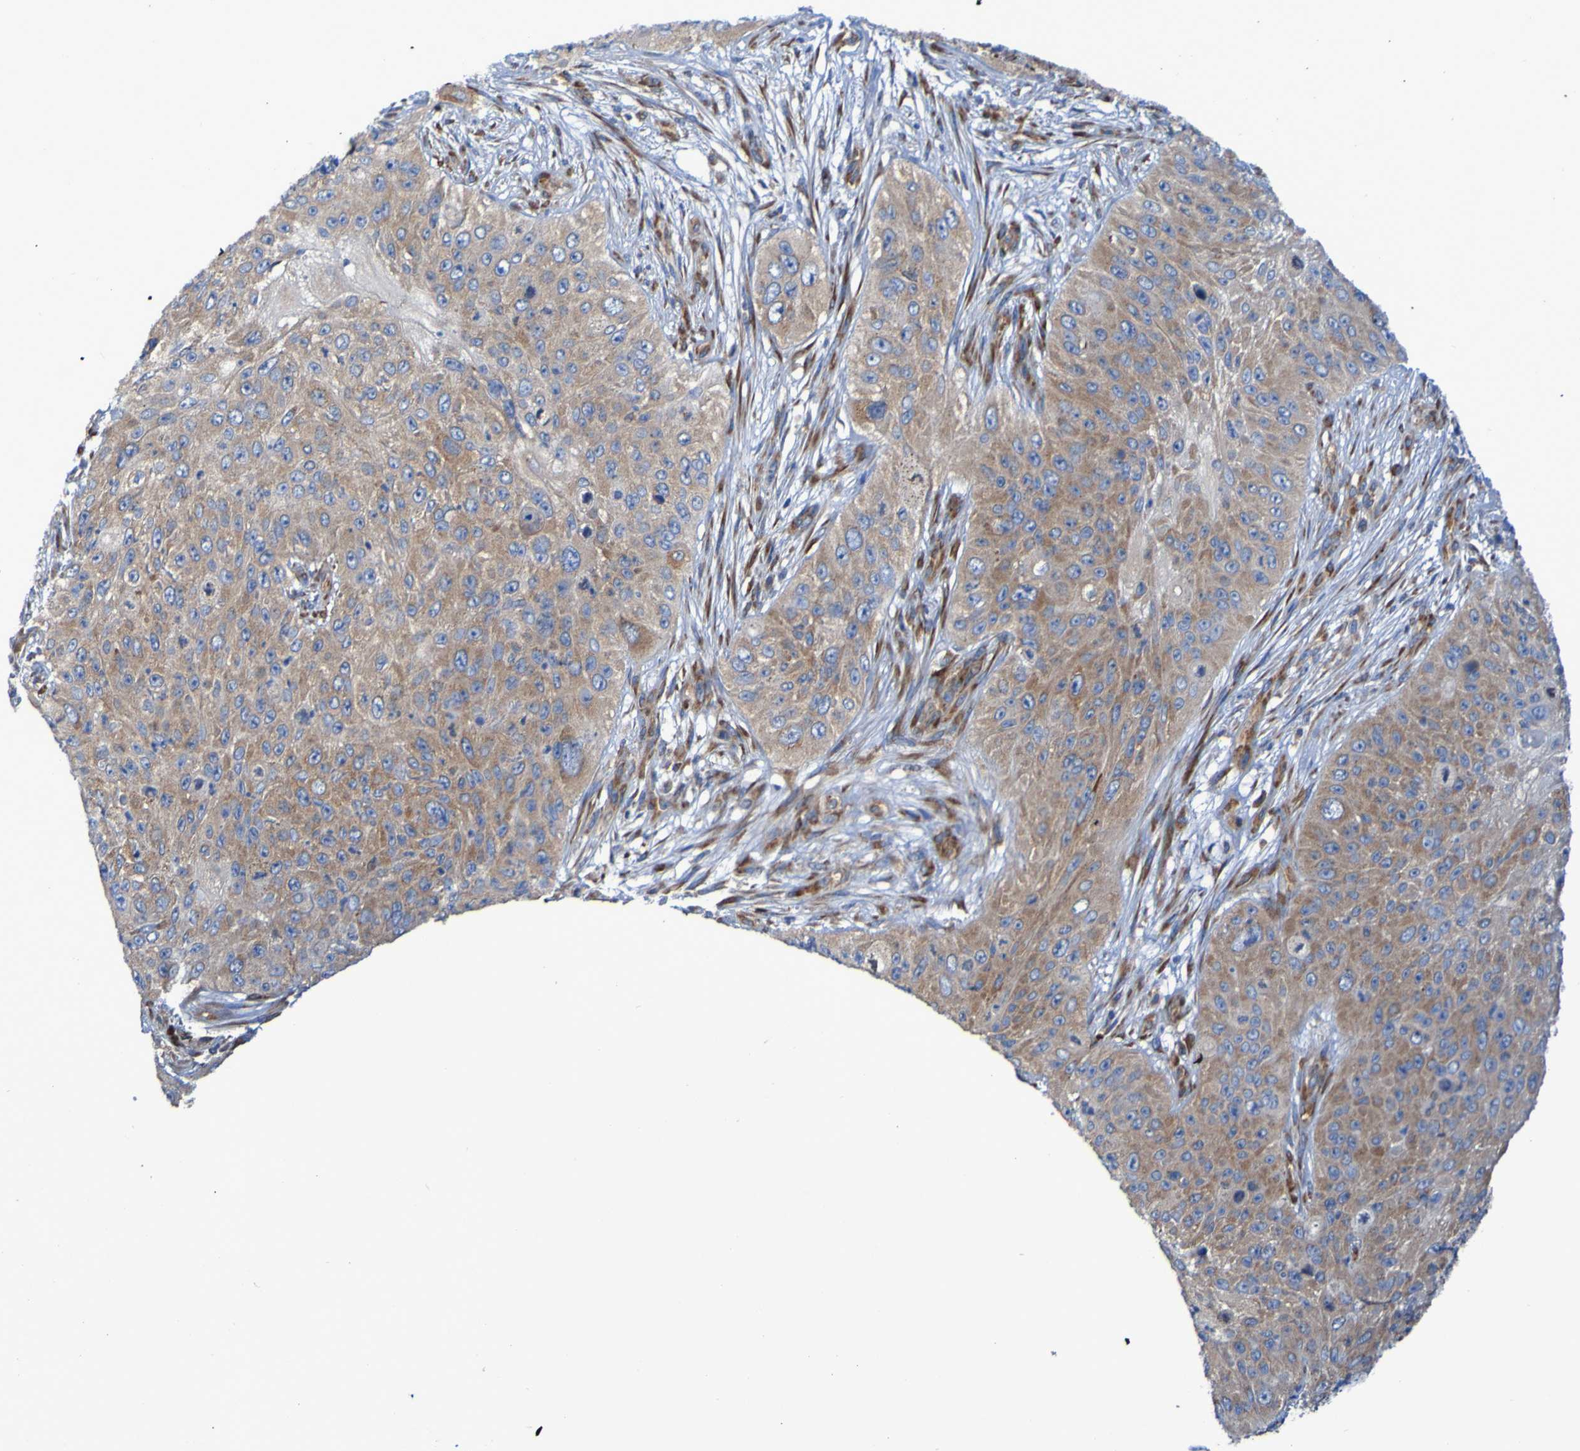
{"staining": {"intensity": "weak", "quantity": ">75%", "location": "cytoplasmic/membranous"}, "tissue": "skin cancer", "cell_type": "Tumor cells", "image_type": "cancer", "snomed": [{"axis": "morphology", "description": "Squamous cell carcinoma, NOS"}, {"axis": "topography", "description": "Skin"}], "caption": "Skin cancer (squamous cell carcinoma) stained with DAB immunohistochemistry (IHC) reveals low levels of weak cytoplasmic/membranous positivity in approximately >75% of tumor cells. Nuclei are stained in blue.", "gene": "FKBP3", "patient": {"sex": "female", "age": 80}}